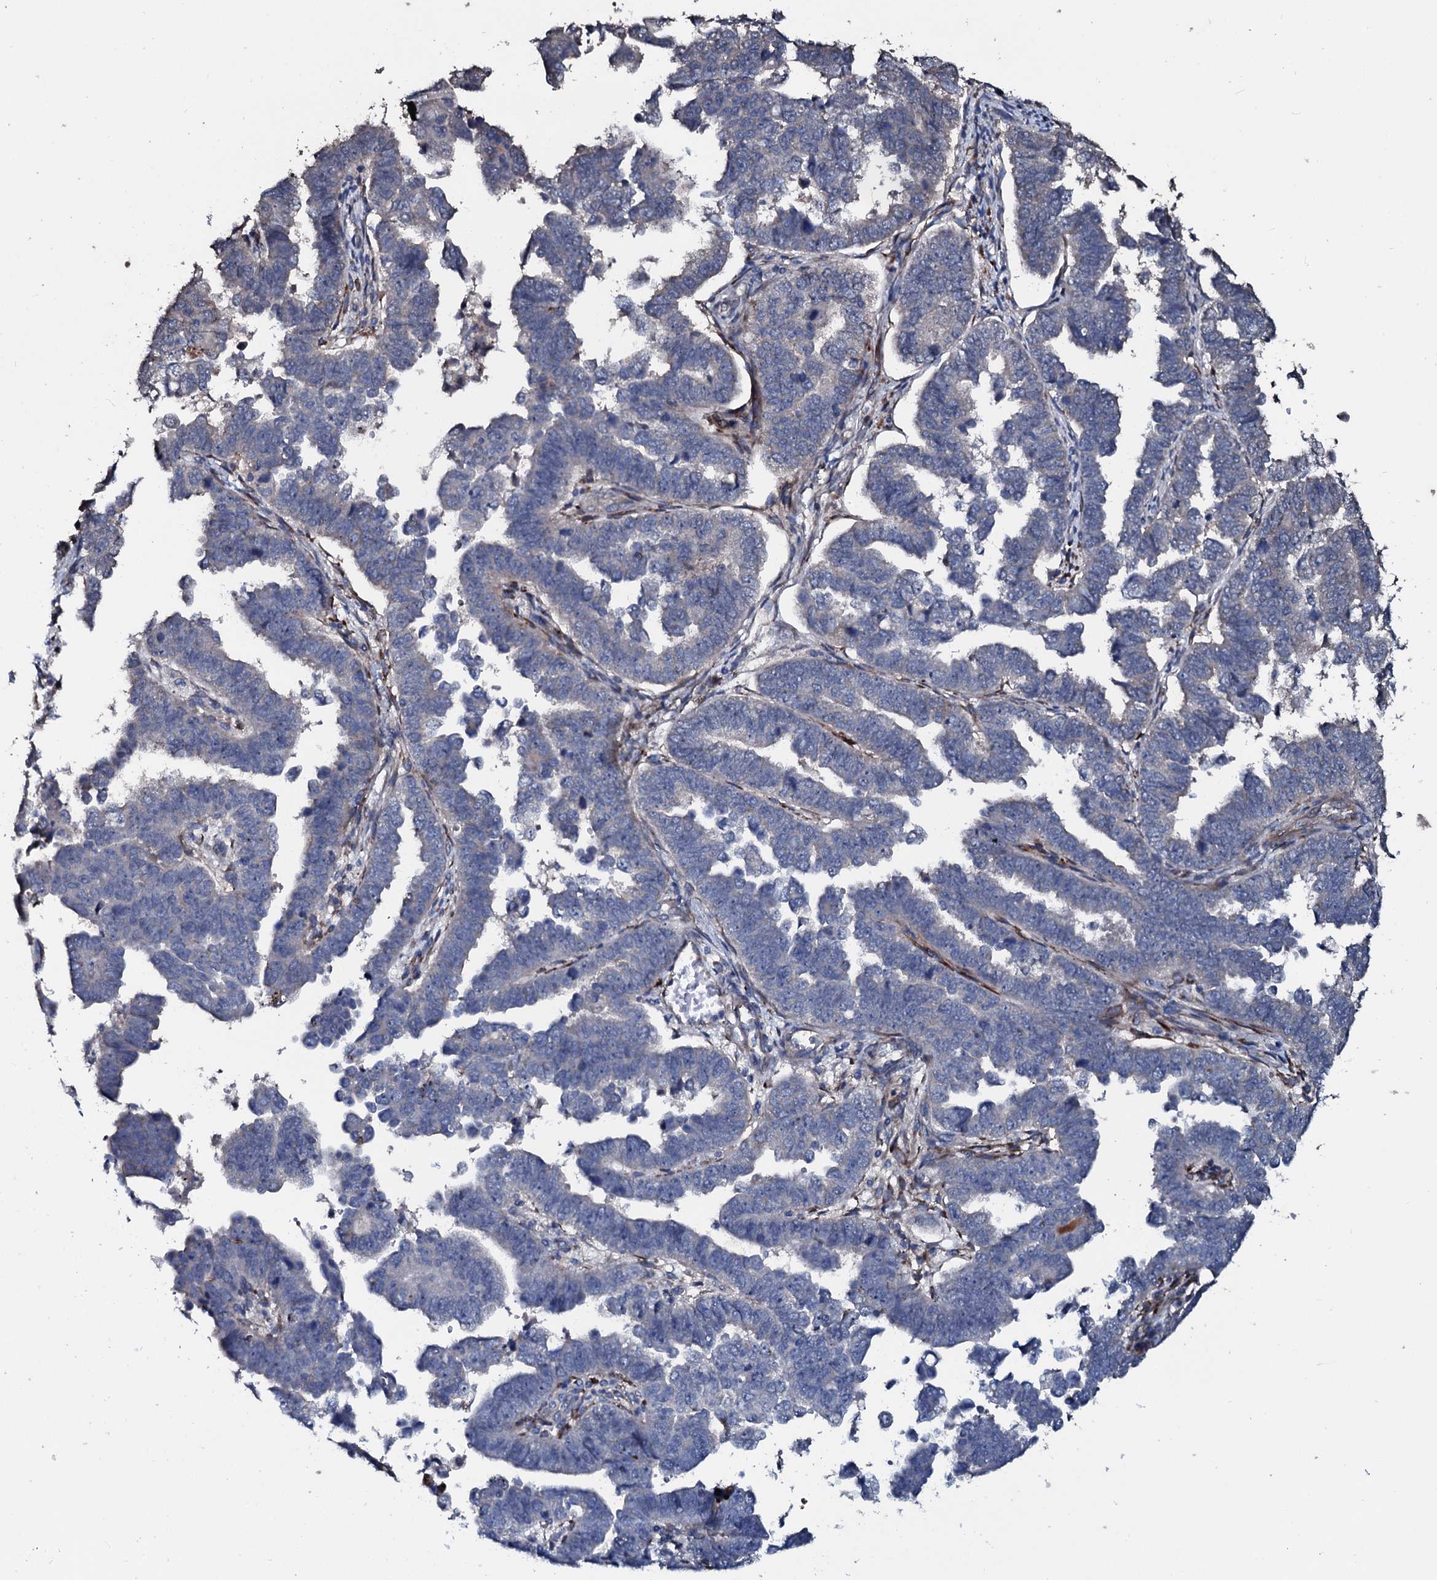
{"staining": {"intensity": "negative", "quantity": "none", "location": "none"}, "tissue": "endometrial cancer", "cell_type": "Tumor cells", "image_type": "cancer", "snomed": [{"axis": "morphology", "description": "Adenocarcinoma, NOS"}, {"axis": "topography", "description": "Endometrium"}], "caption": "Immunohistochemistry (IHC) of human endometrial adenocarcinoma reveals no positivity in tumor cells. (DAB immunohistochemistry (IHC) with hematoxylin counter stain).", "gene": "IL12B", "patient": {"sex": "female", "age": 75}}